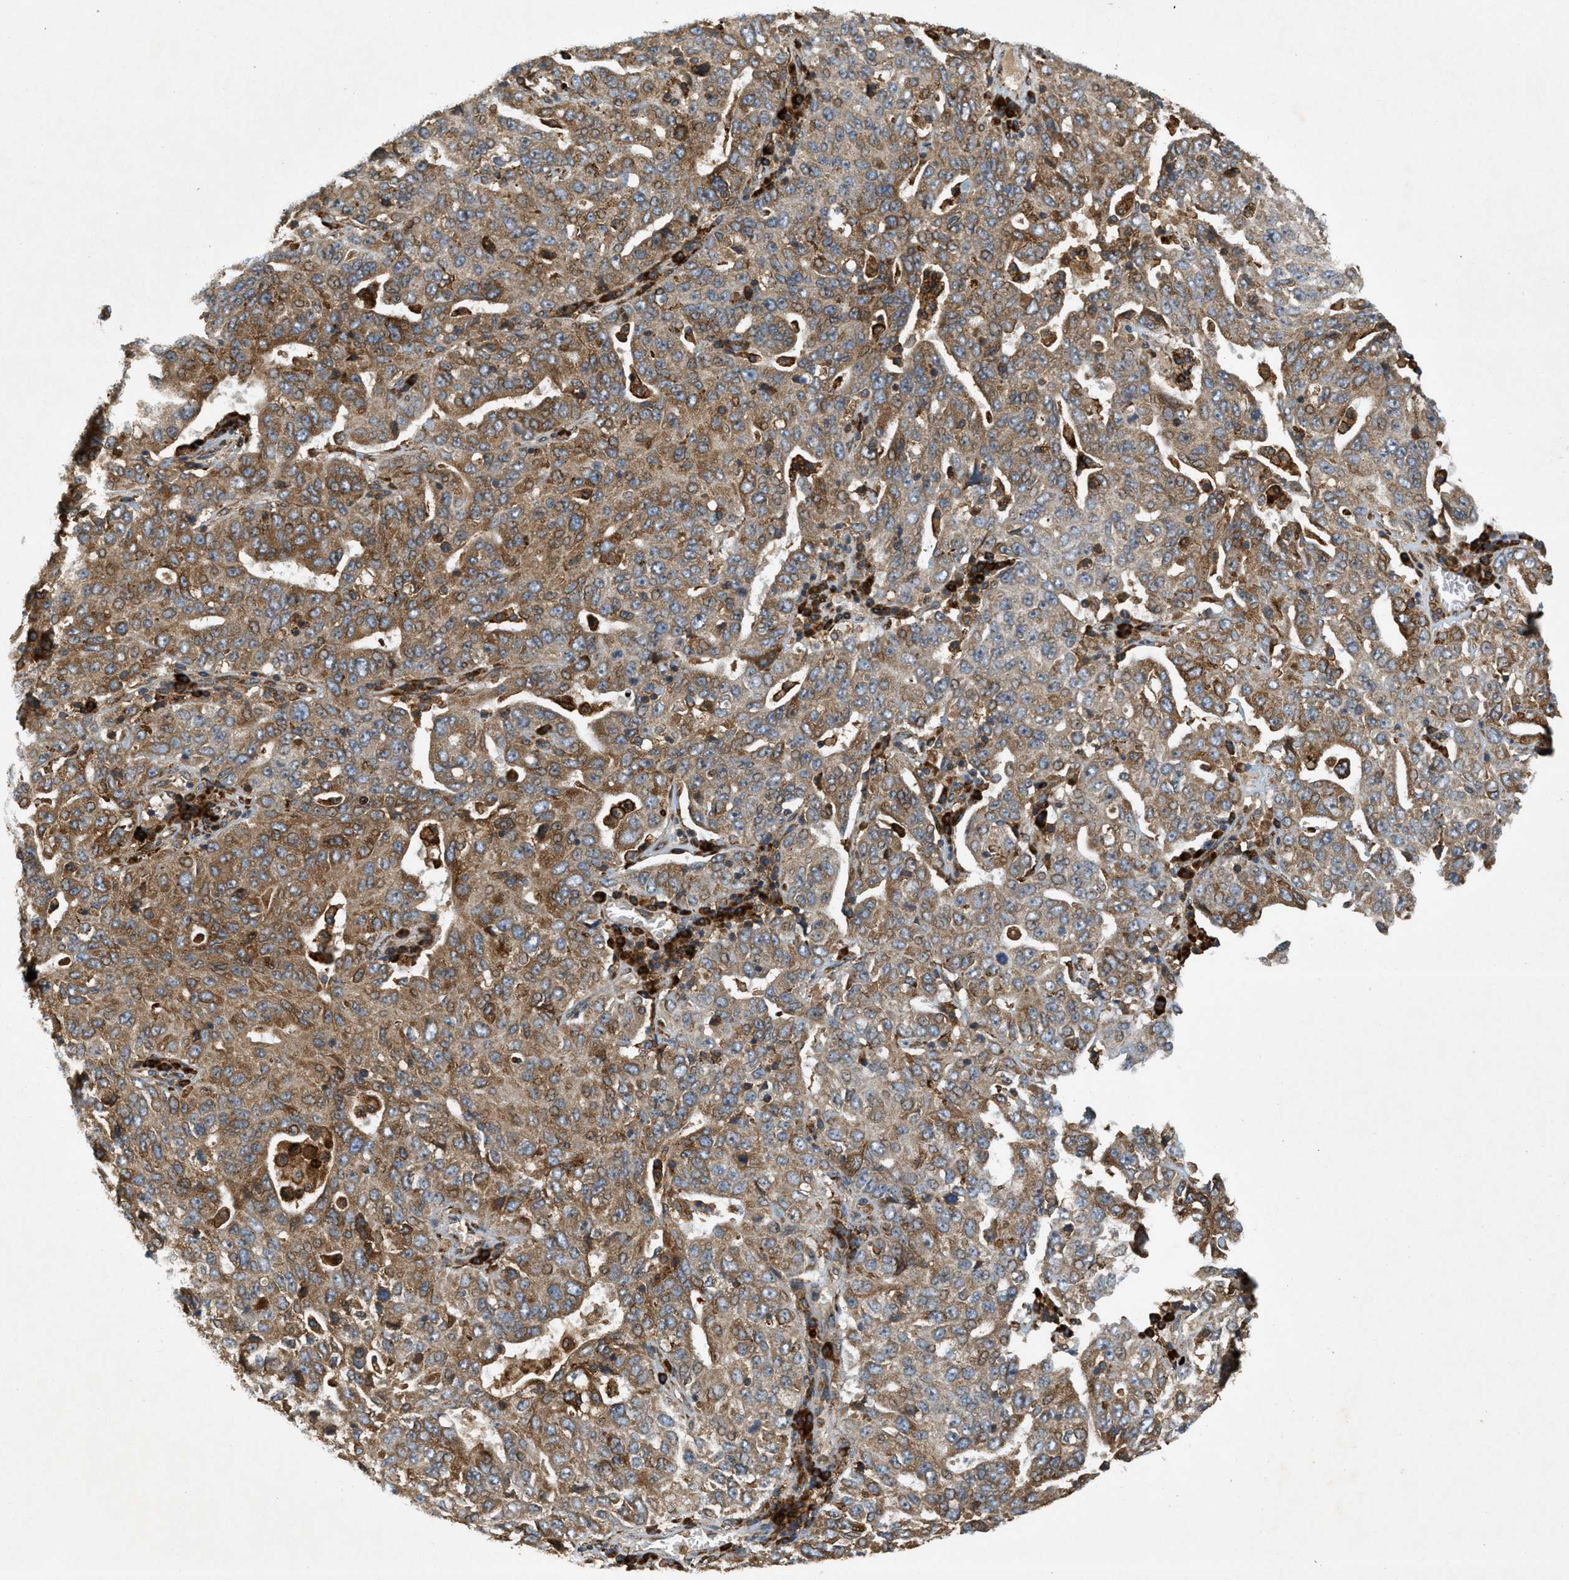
{"staining": {"intensity": "strong", "quantity": "25%-75%", "location": "cytoplasmic/membranous"}, "tissue": "ovarian cancer", "cell_type": "Tumor cells", "image_type": "cancer", "snomed": [{"axis": "morphology", "description": "Carcinoma, endometroid"}, {"axis": "topography", "description": "Ovary"}], "caption": "Immunohistochemistry (DAB) staining of human endometroid carcinoma (ovarian) demonstrates strong cytoplasmic/membranous protein expression in approximately 25%-75% of tumor cells.", "gene": "PCDH18", "patient": {"sex": "female", "age": 62}}